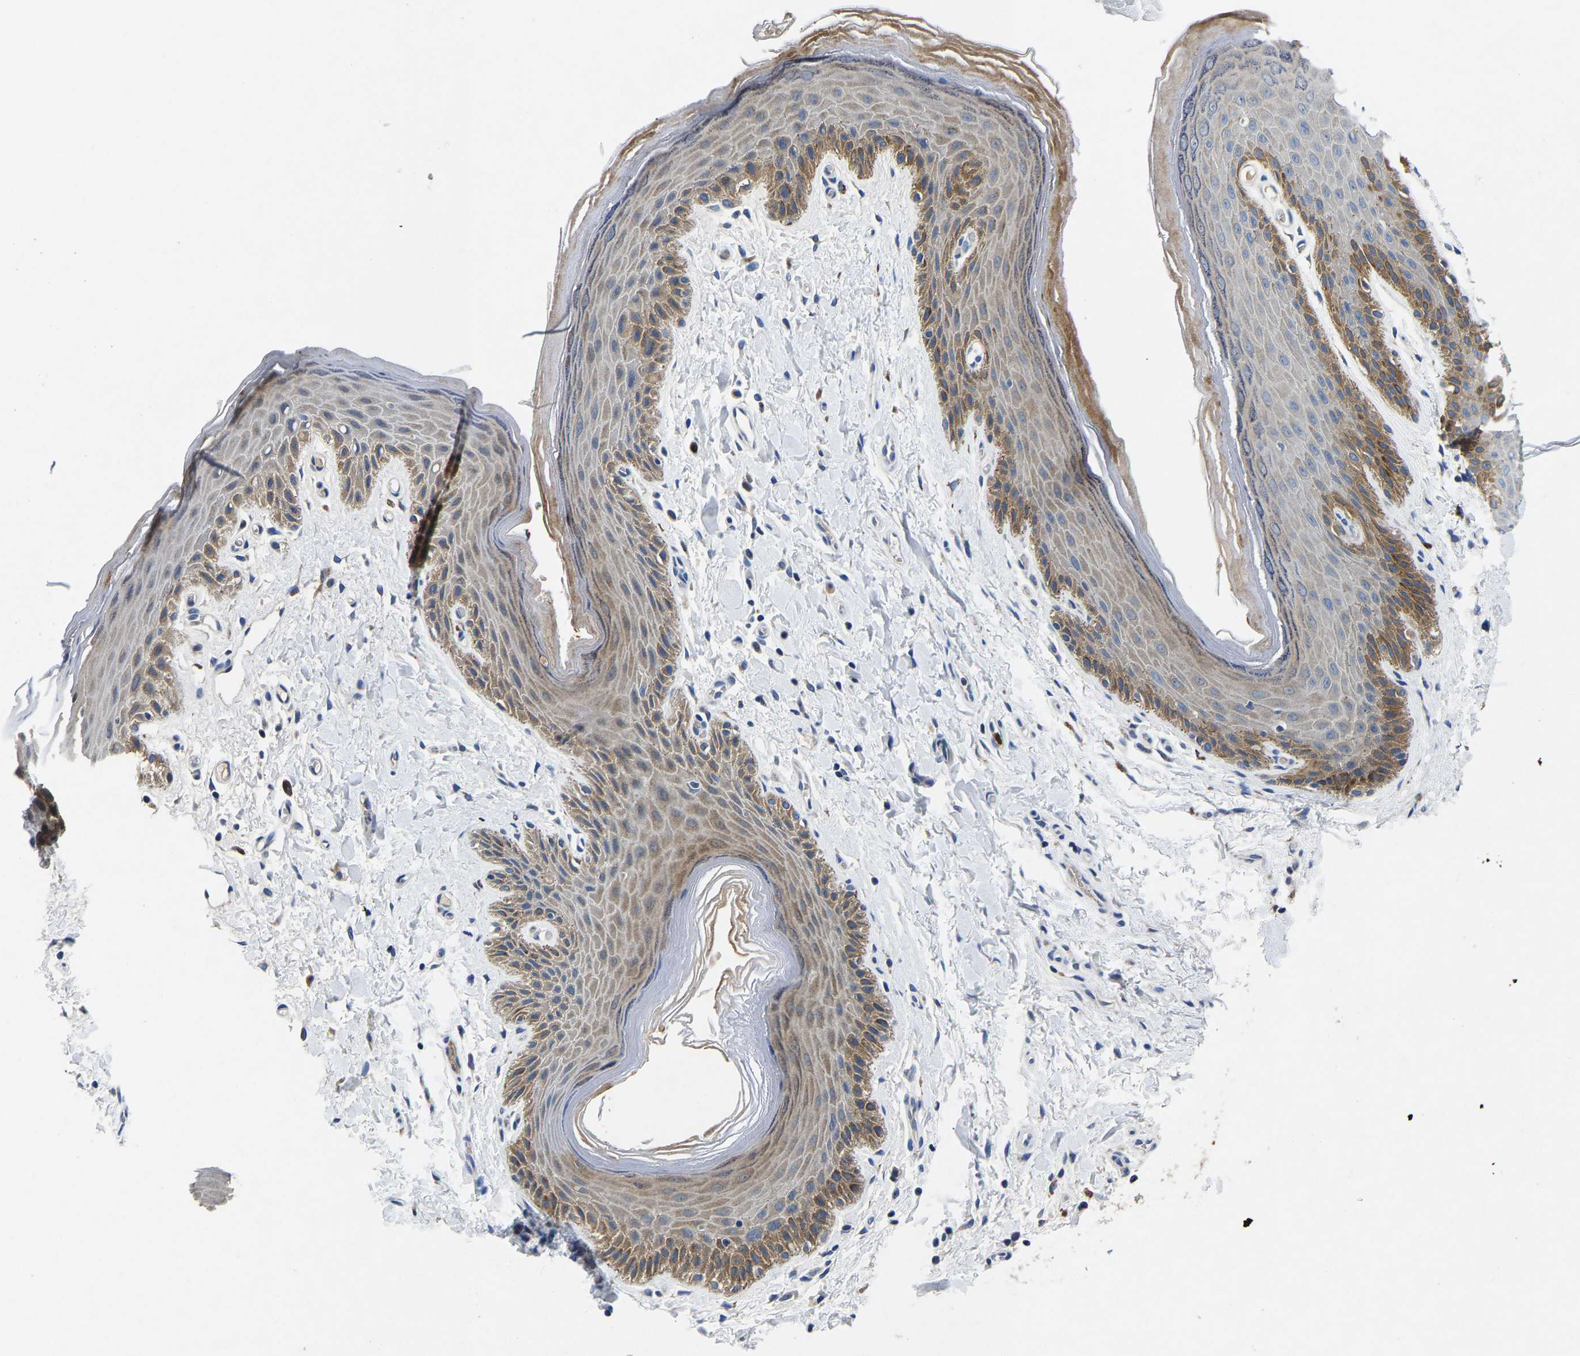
{"staining": {"intensity": "moderate", "quantity": "25%-75%", "location": "cytoplasmic/membranous"}, "tissue": "skin", "cell_type": "Epidermal cells", "image_type": "normal", "snomed": [{"axis": "morphology", "description": "Normal tissue, NOS"}, {"axis": "topography", "description": "Anal"}], "caption": "Protein expression analysis of unremarkable human skin reveals moderate cytoplasmic/membranous expression in about 25%-75% of epidermal cells.", "gene": "TOR1B", "patient": {"sex": "male", "age": 44}}